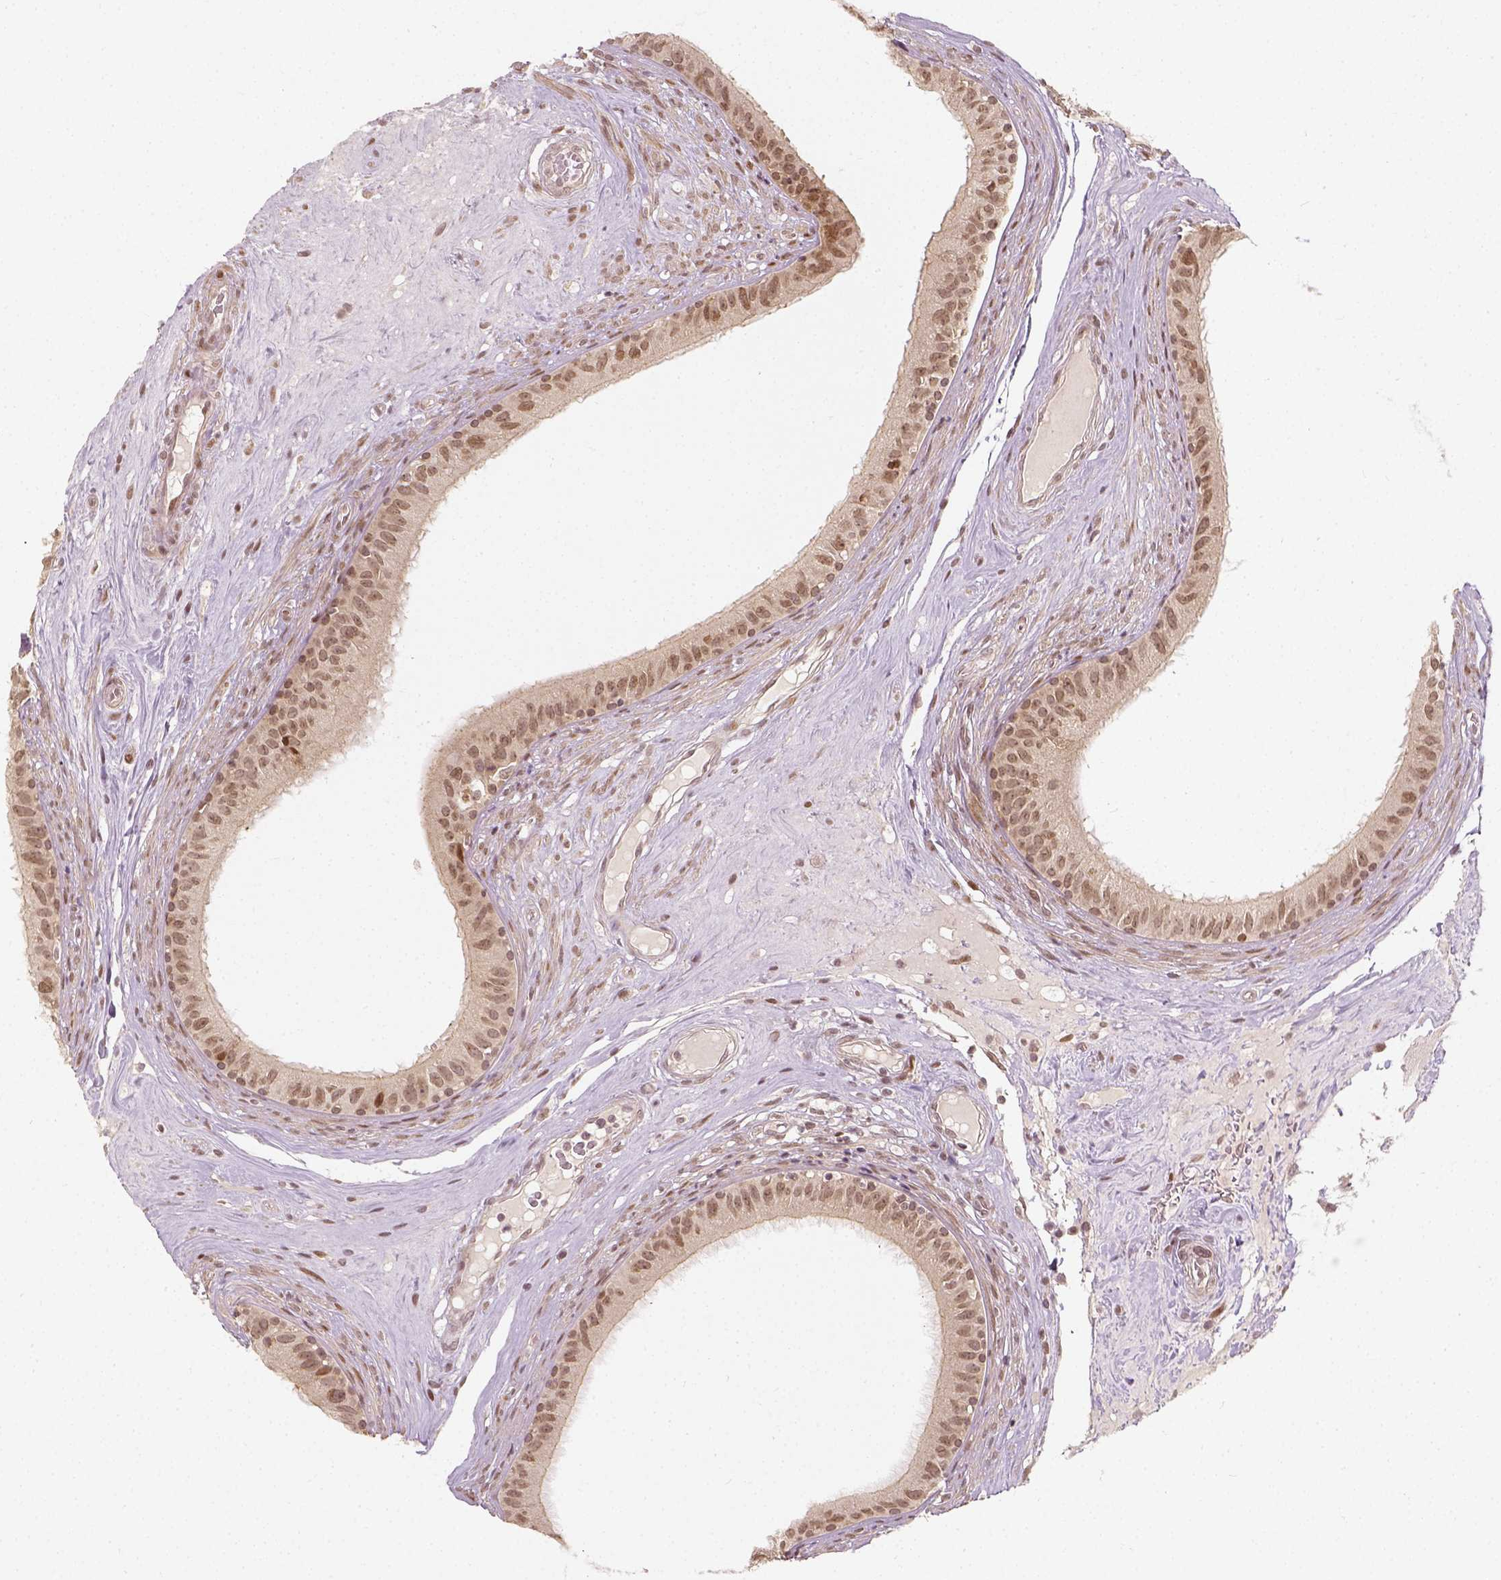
{"staining": {"intensity": "moderate", "quantity": "<25%", "location": "nuclear"}, "tissue": "epididymis", "cell_type": "Glandular cells", "image_type": "normal", "snomed": [{"axis": "morphology", "description": "Normal tissue, NOS"}, {"axis": "topography", "description": "Epididymis"}], "caption": "Protein staining exhibits moderate nuclear expression in about <25% of glandular cells in normal epididymis.", "gene": "ZMAT3", "patient": {"sex": "male", "age": 59}}